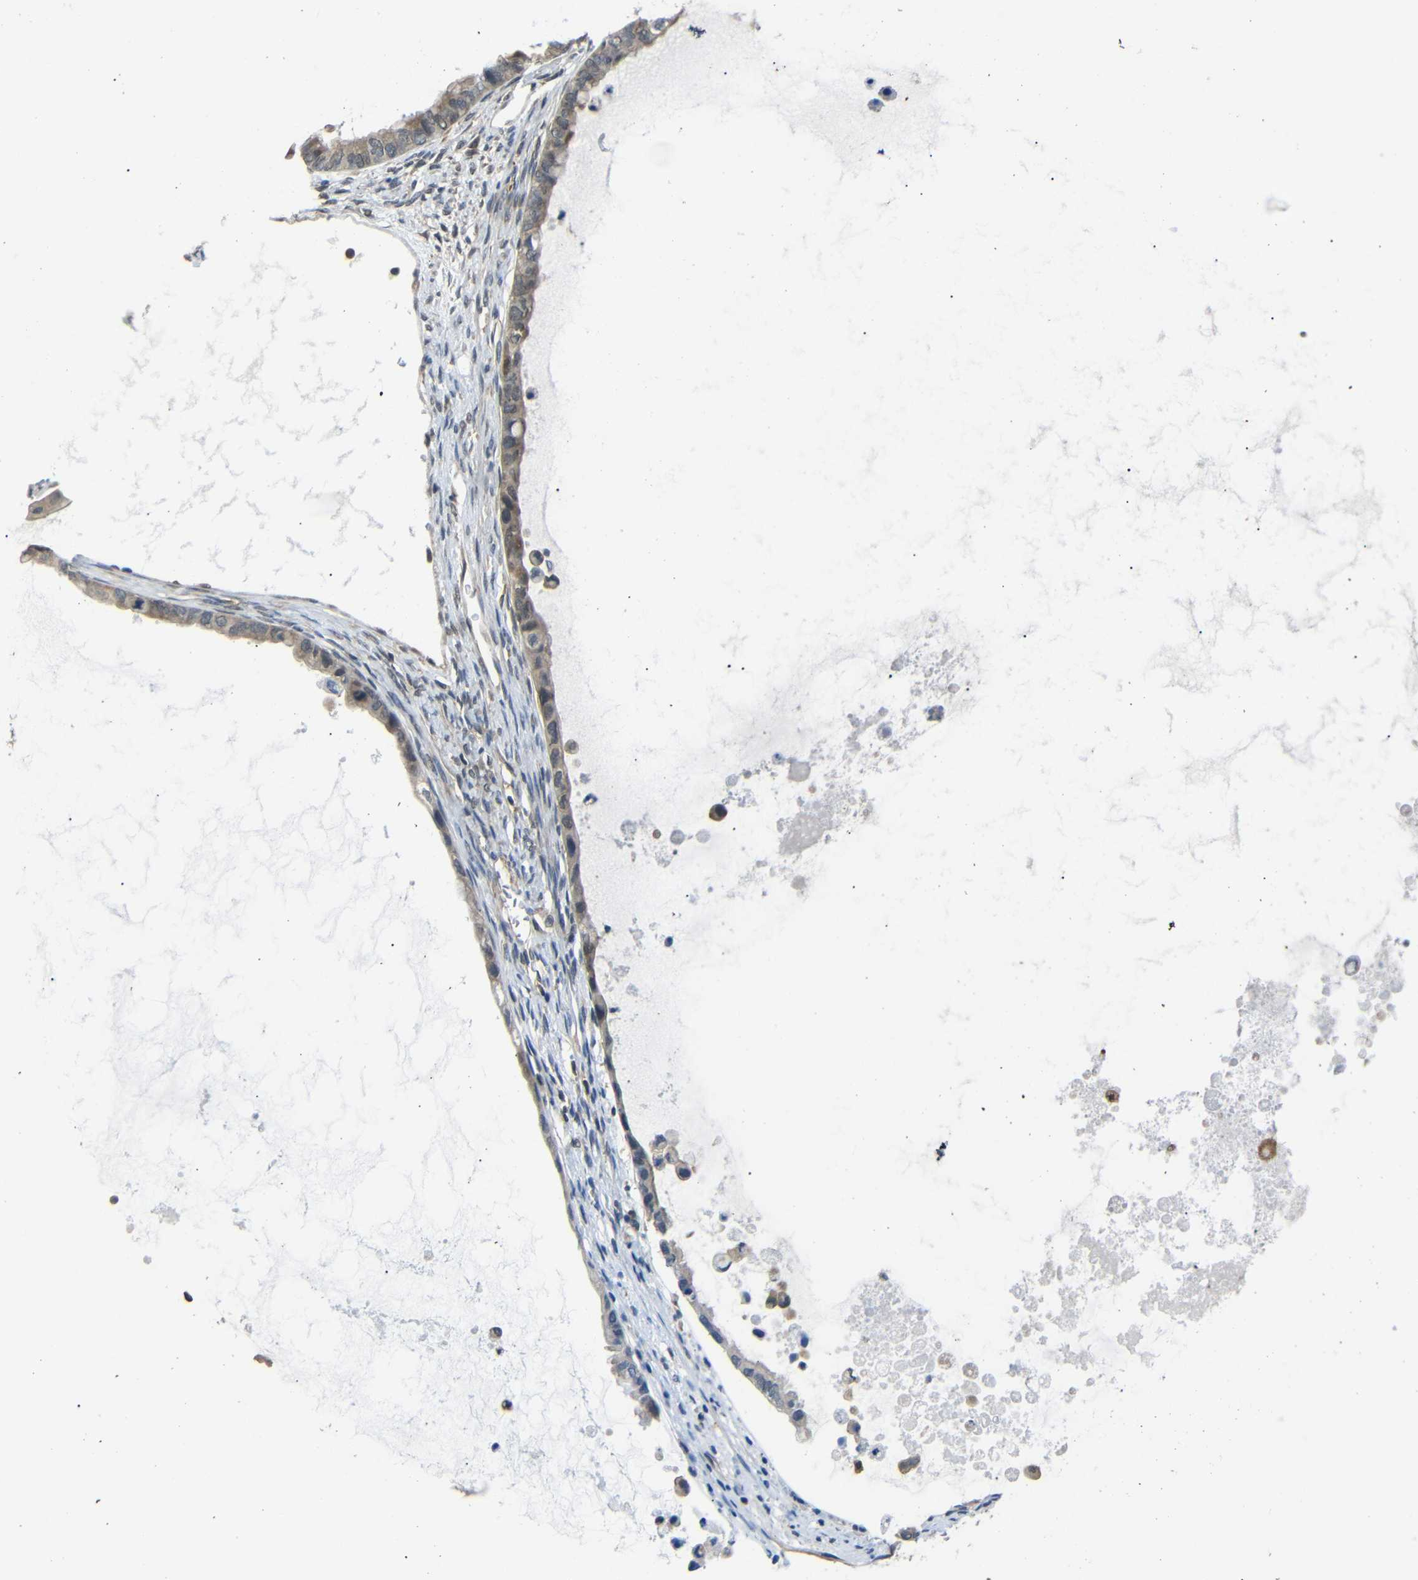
{"staining": {"intensity": "weak", "quantity": ">75%", "location": "cytoplasmic/membranous"}, "tissue": "ovarian cancer", "cell_type": "Tumor cells", "image_type": "cancer", "snomed": [{"axis": "morphology", "description": "Cystadenocarcinoma, mucinous, NOS"}, {"axis": "topography", "description": "Ovary"}], "caption": "This micrograph exhibits IHC staining of human ovarian cancer, with low weak cytoplasmic/membranous expression in approximately >75% of tumor cells.", "gene": "UBXN1", "patient": {"sex": "female", "age": 80}}